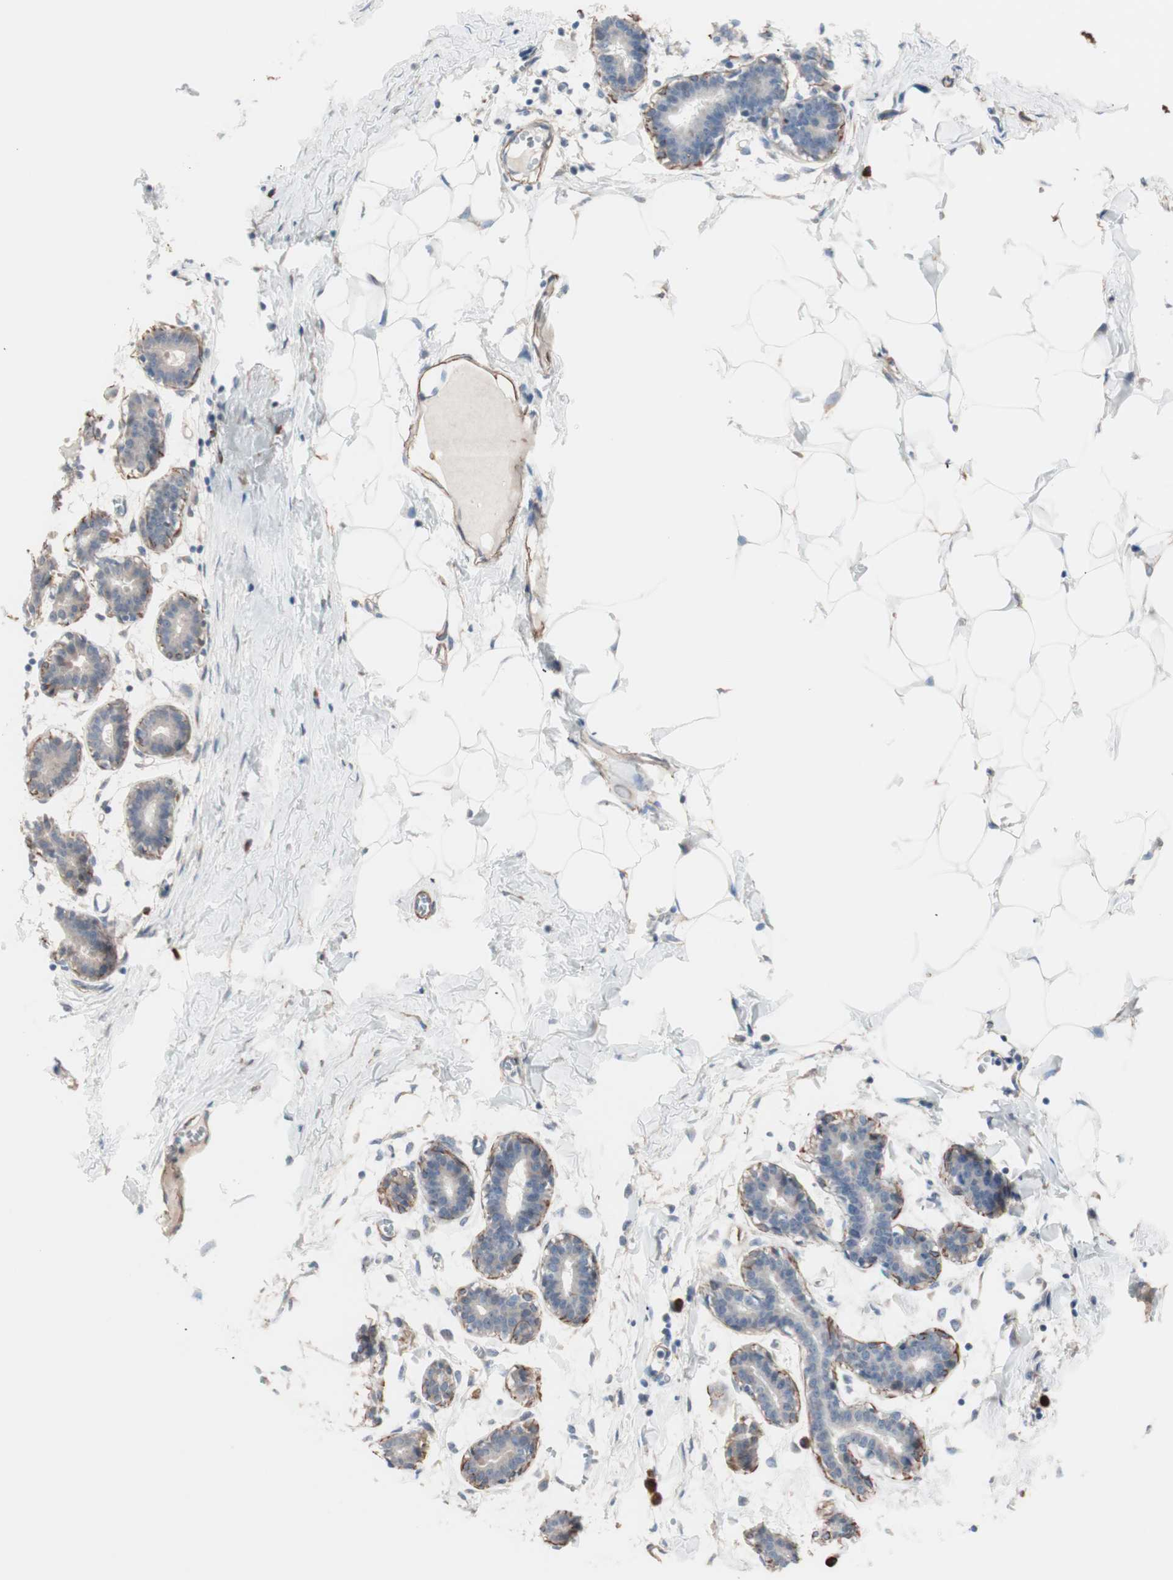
{"staining": {"intensity": "negative", "quantity": "none", "location": "none"}, "tissue": "breast", "cell_type": "Adipocytes", "image_type": "normal", "snomed": [{"axis": "morphology", "description": "Normal tissue, NOS"}, {"axis": "topography", "description": "Breast"}], "caption": "The image reveals no staining of adipocytes in normal breast.", "gene": "ALG5", "patient": {"sex": "female", "age": 27}}